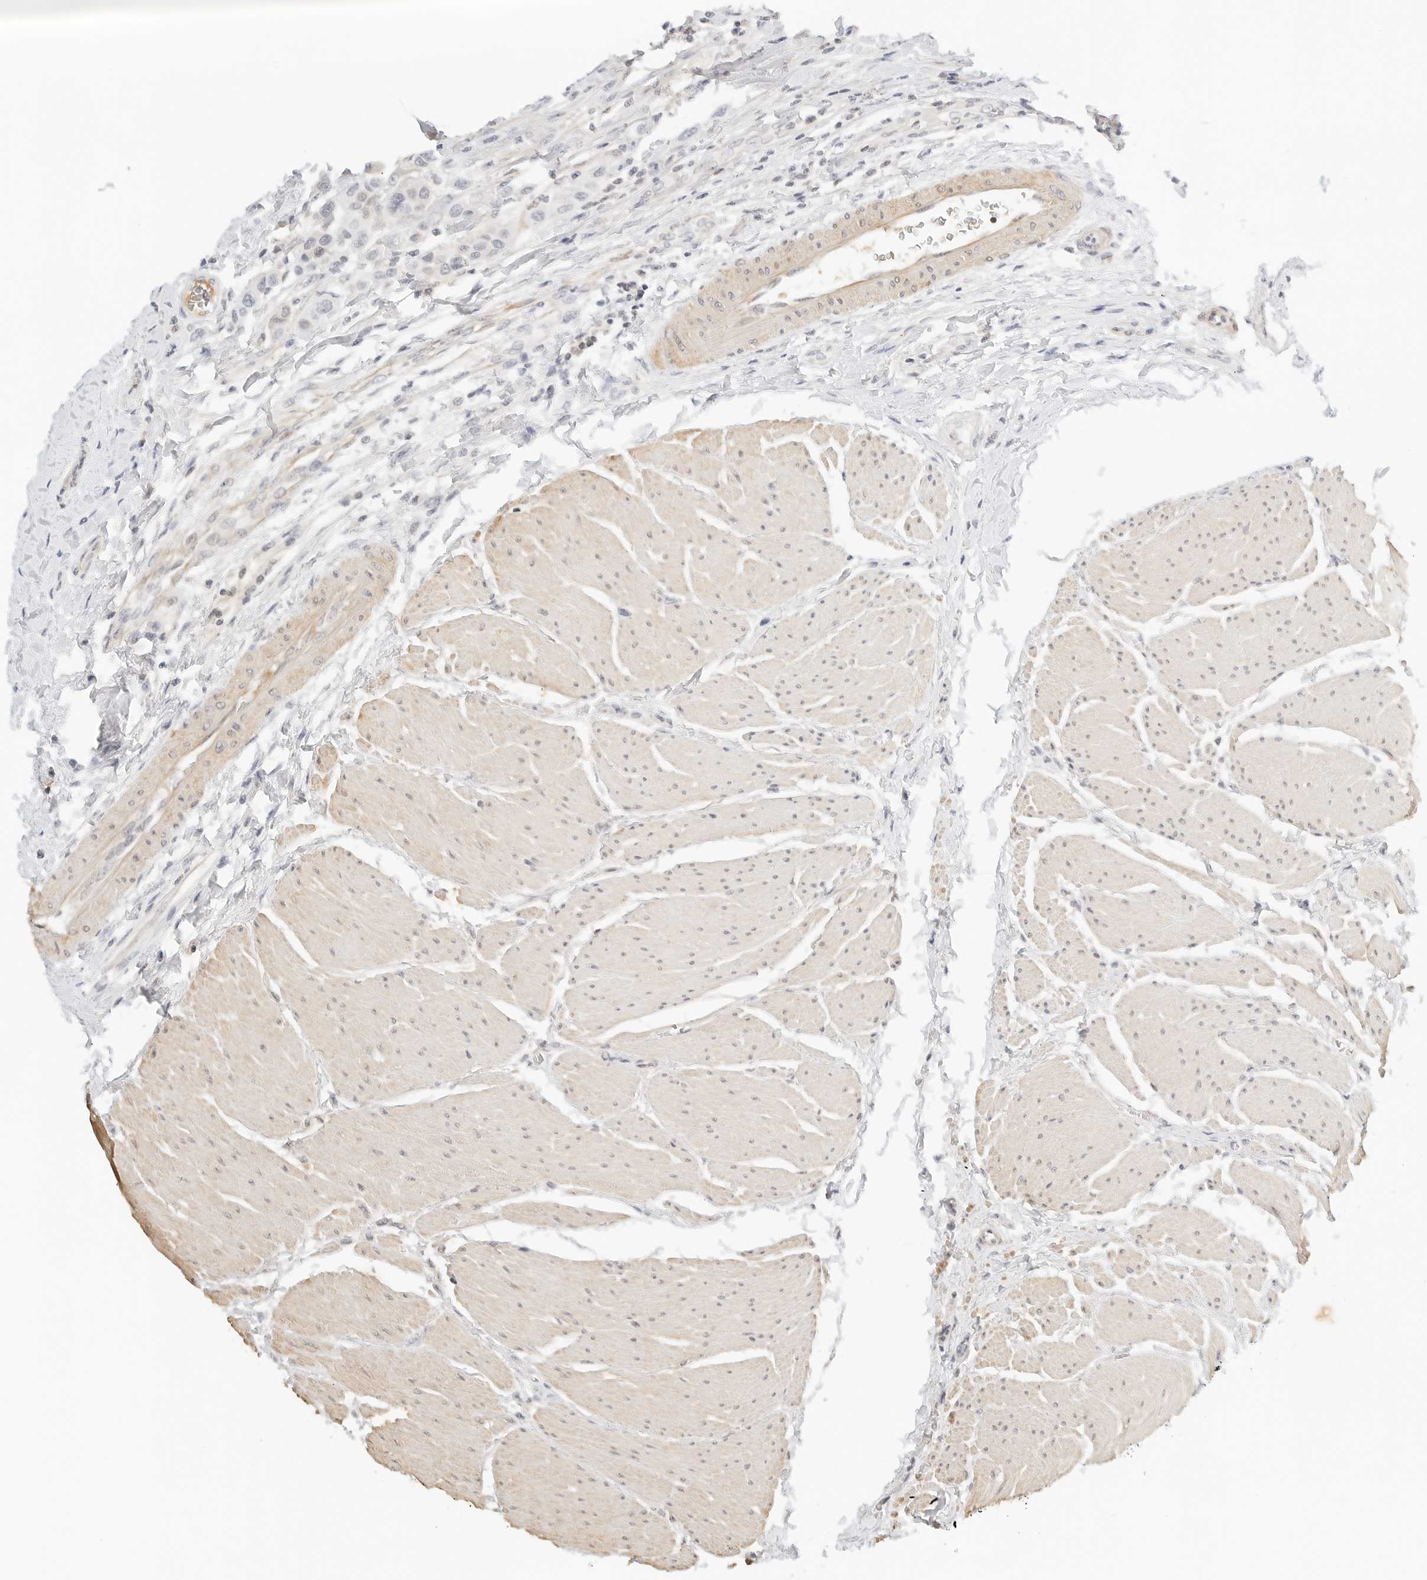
{"staining": {"intensity": "negative", "quantity": "none", "location": "none"}, "tissue": "urothelial cancer", "cell_type": "Tumor cells", "image_type": "cancer", "snomed": [{"axis": "morphology", "description": "Urothelial carcinoma, High grade"}, {"axis": "topography", "description": "Urinary bladder"}], "caption": "The image demonstrates no staining of tumor cells in urothelial cancer.", "gene": "PKDCC", "patient": {"sex": "male", "age": 50}}